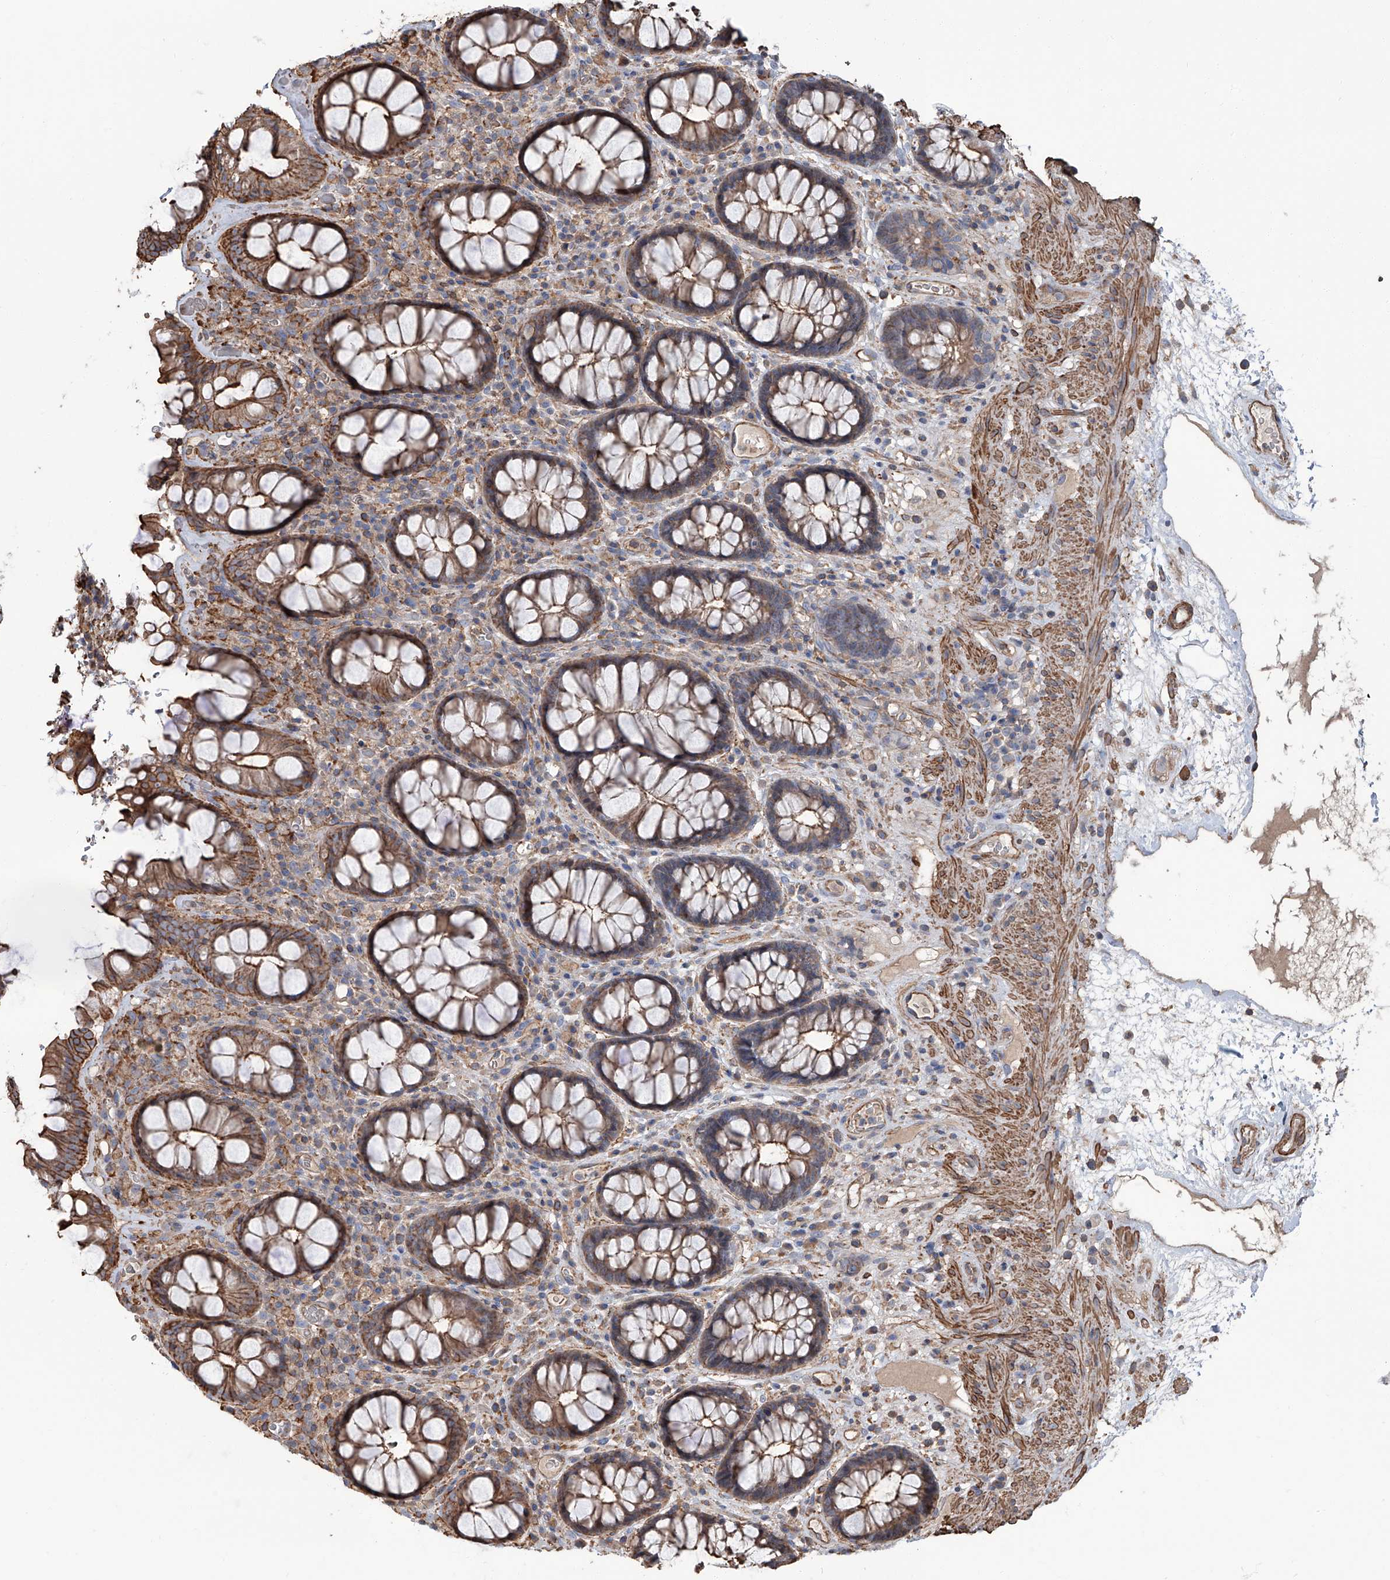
{"staining": {"intensity": "moderate", "quantity": ">75%", "location": "cytoplasmic/membranous"}, "tissue": "rectum", "cell_type": "Glandular cells", "image_type": "normal", "snomed": [{"axis": "morphology", "description": "Normal tissue, NOS"}, {"axis": "topography", "description": "Rectum"}], "caption": "Rectum stained for a protein shows moderate cytoplasmic/membranous positivity in glandular cells. (DAB = brown stain, brightfield microscopy at high magnification).", "gene": "PIEZO2", "patient": {"sex": "male", "age": 64}}